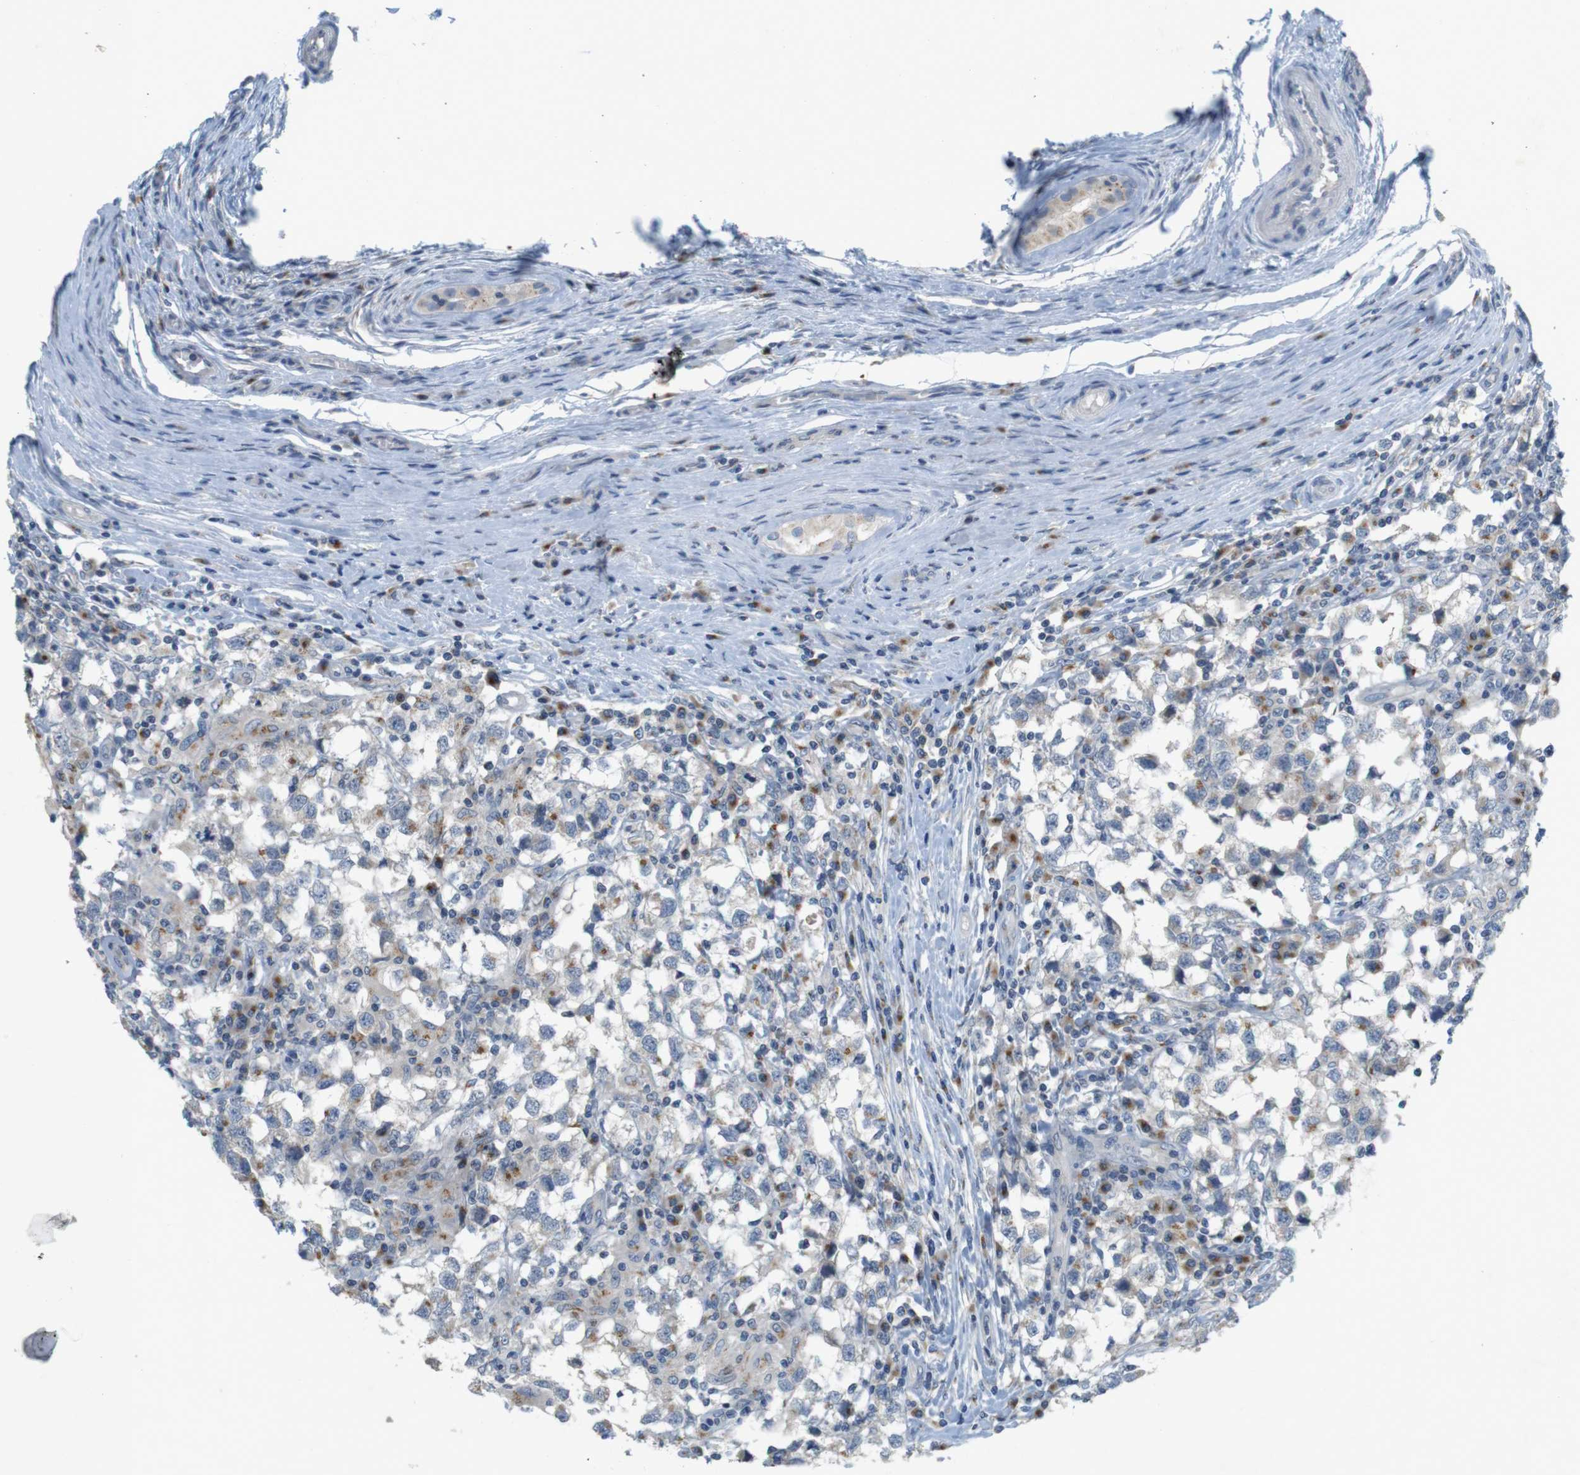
{"staining": {"intensity": "moderate", "quantity": "25%-75%", "location": "cytoplasmic/membranous"}, "tissue": "testis cancer", "cell_type": "Tumor cells", "image_type": "cancer", "snomed": [{"axis": "morphology", "description": "Carcinoma, Embryonal, NOS"}, {"axis": "topography", "description": "Testis"}], "caption": "Immunohistochemistry (IHC) (DAB) staining of testis cancer reveals moderate cytoplasmic/membranous protein staining in approximately 25%-75% of tumor cells.", "gene": "YIPF3", "patient": {"sex": "male", "age": 21}}